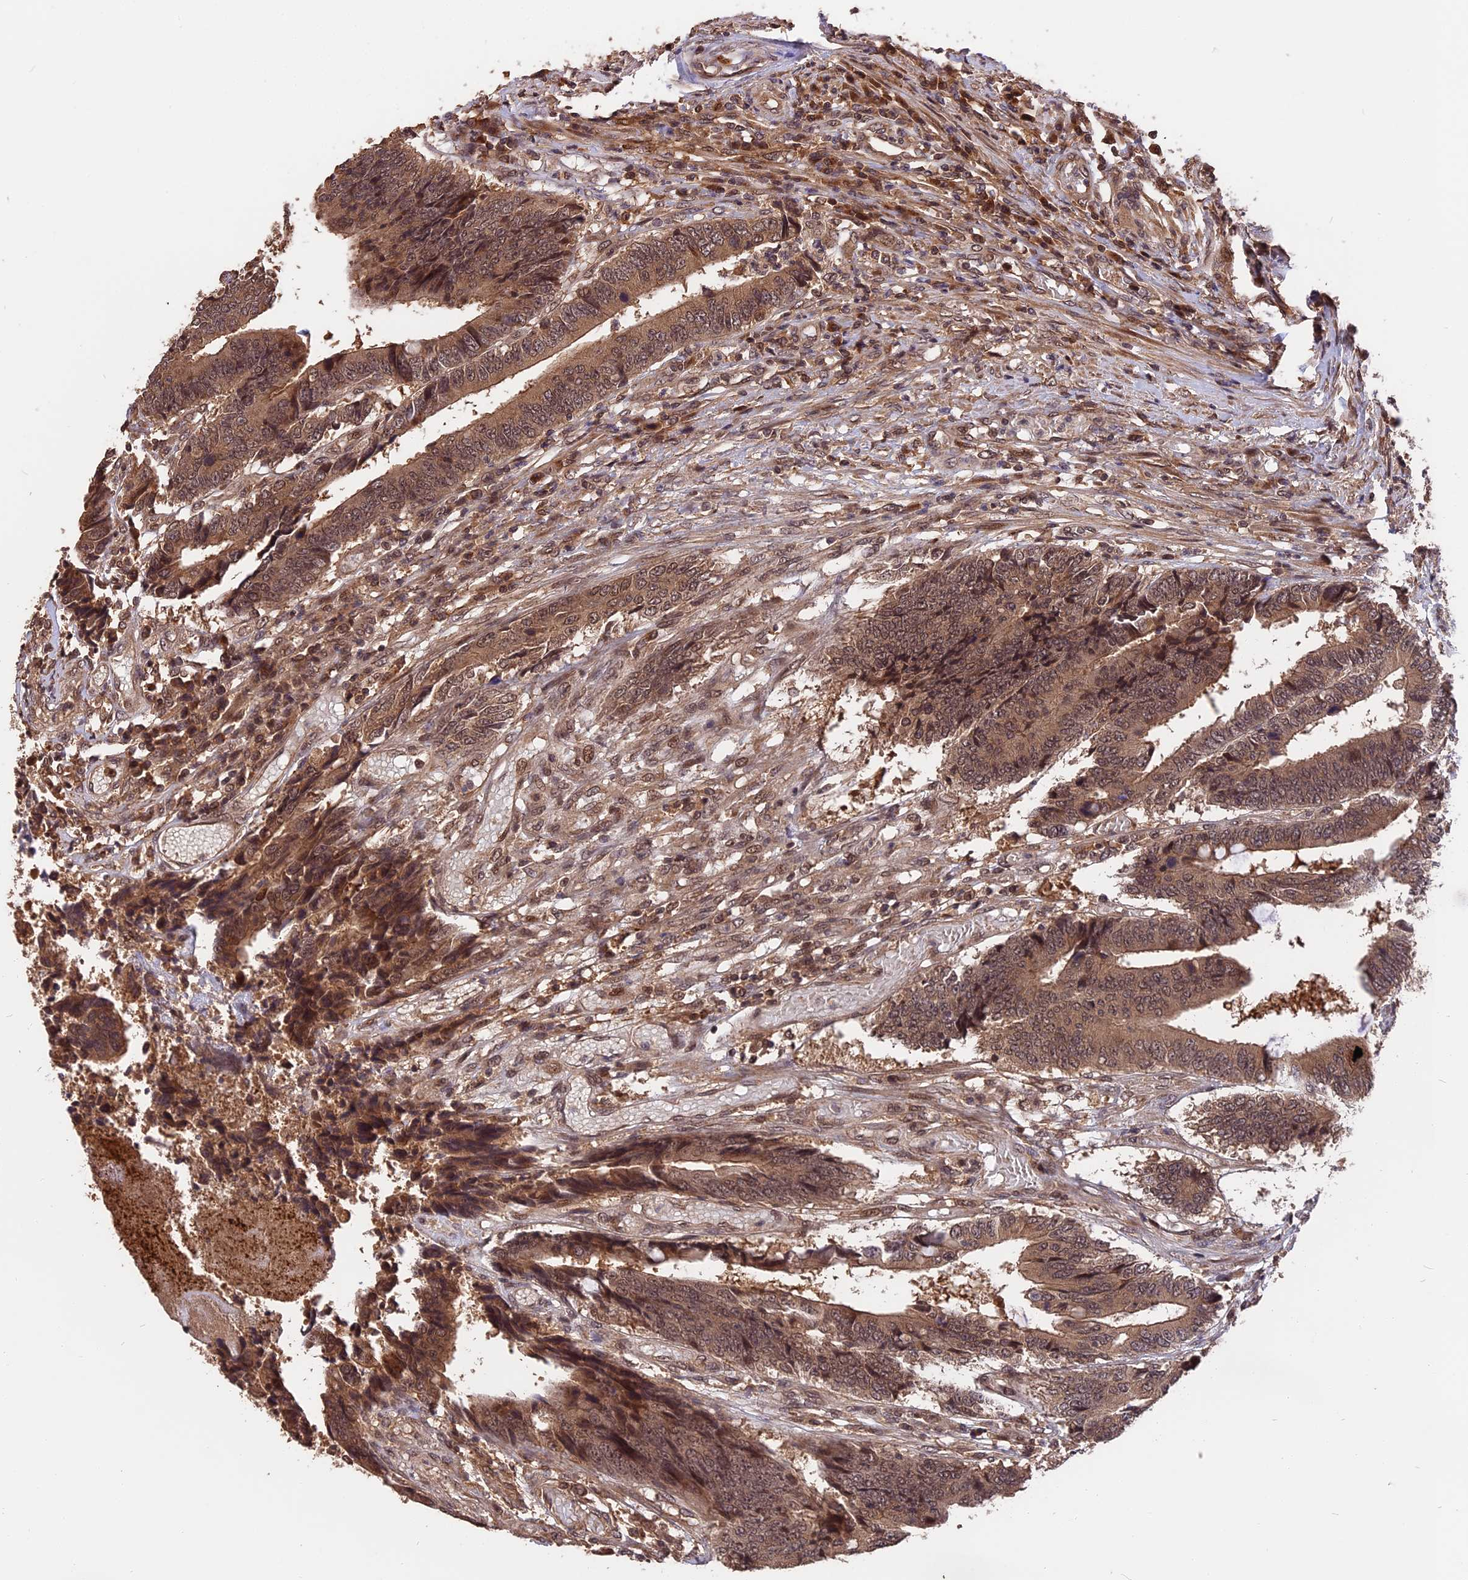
{"staining": {"intensity": "moderate", "quantity": ">75%", "location": "cytoplasmic/membranous,nuclear"}, "tissue": "colorectal cancer", "cell_type": "Tumor cells", "image_type": "cancer", "snomed": [{"axis": "morphology", "description": "Adenocarcinoma, NOS"}, {"axis": "topography", "description": "Rectum"}], "caption": "Immunohistochemistry staining of colorectal cancer (adenocarcinoma), which demonstrates medium levels of moderate cytoplasmic/membranous and nuclear staining in approximately >75% of tumor cells indicating moderate cytoplasmic/membranous and nuclear protein staining. The staining was performed using DAB (brown) for protein detection and nuclei were counterstained in hematoxylin (blue).", "gene": "ESCO1", "patient": {"sex": "male", "age": 84}}